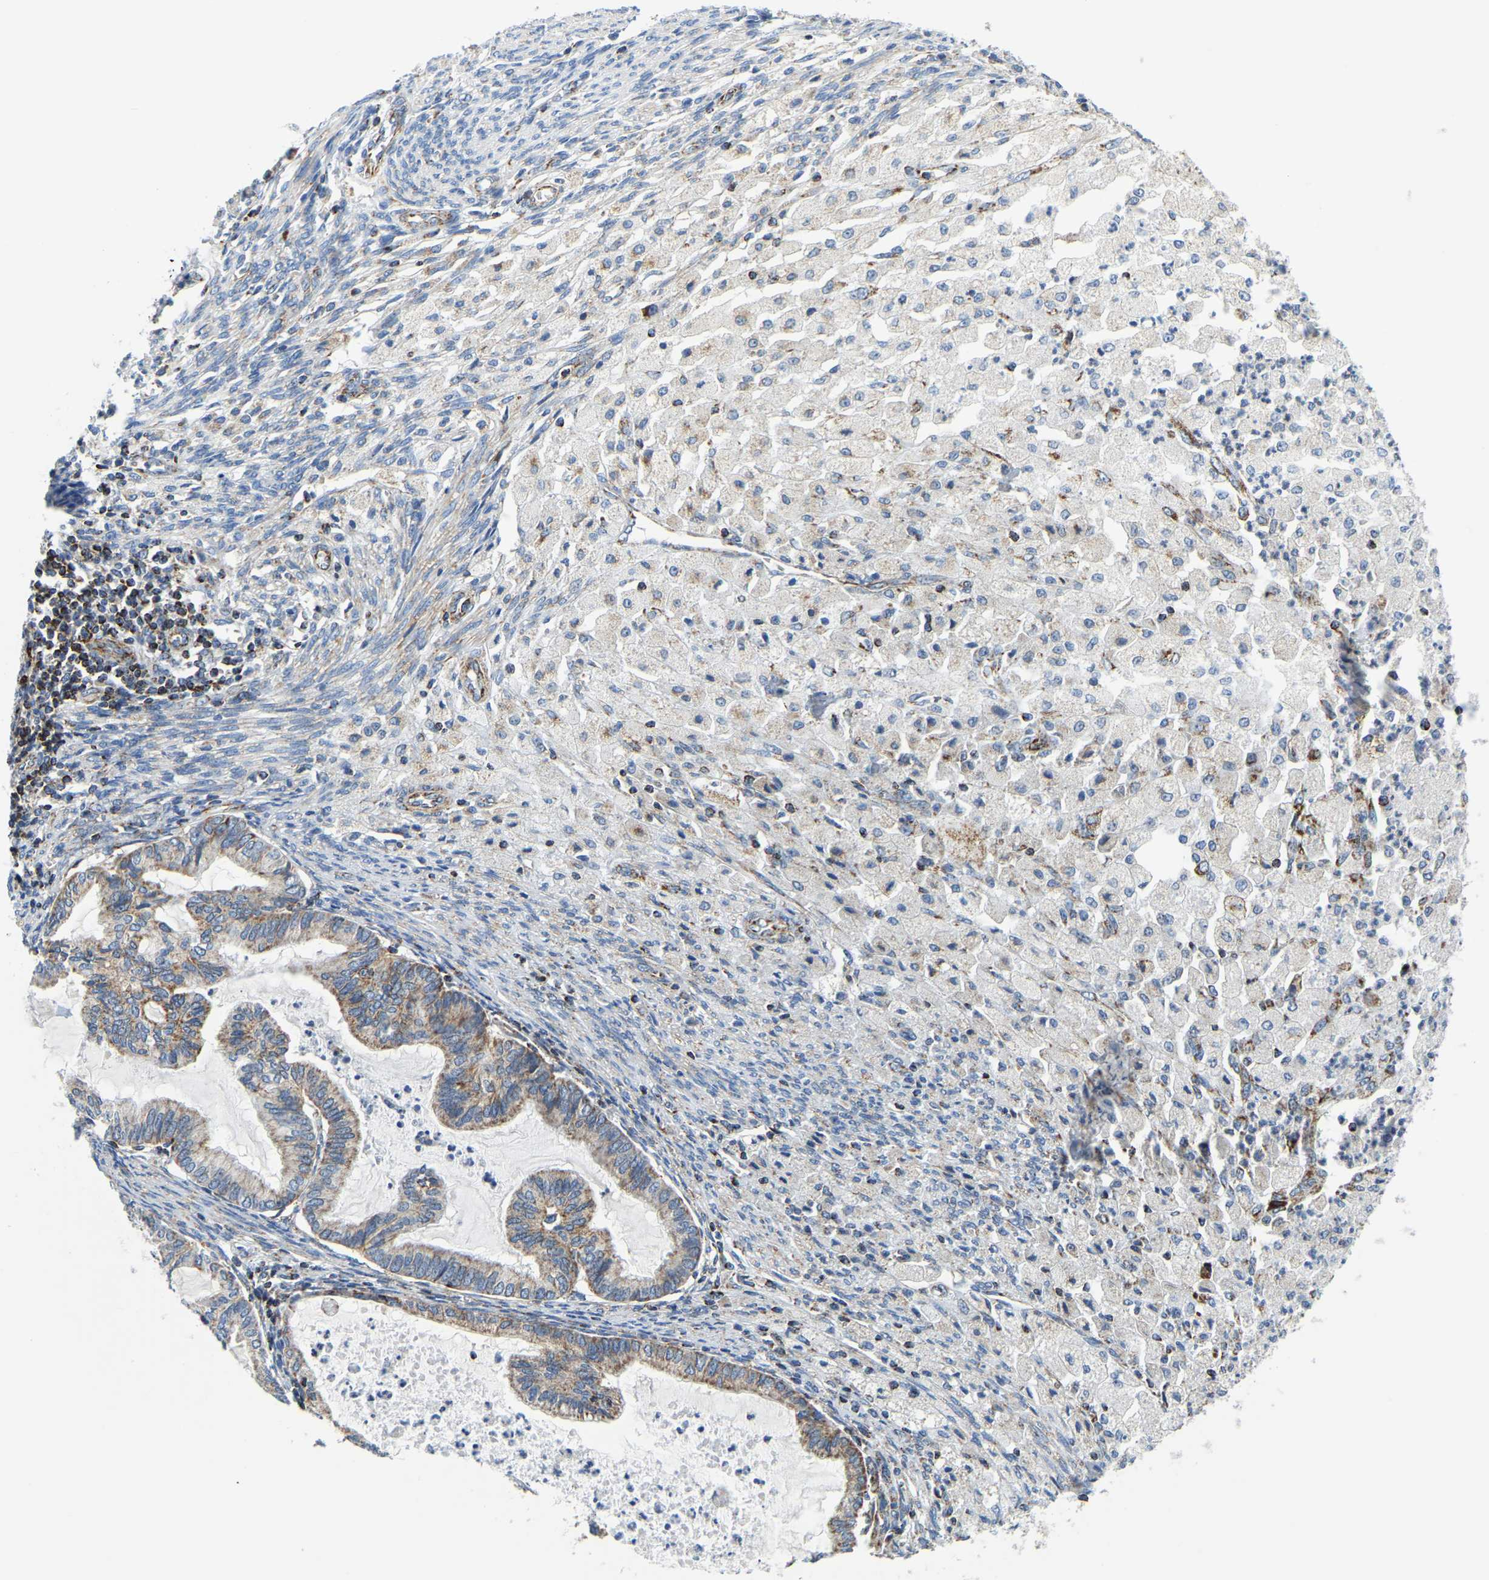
{"staining": {"intensity": "moderate", "quantity": "<25%", "location": "cytoplasmic/membranous"}, "tissue": "cervical cancer", "cell_type": "Tumor cells", "image_type": "cancer", "snomed": [{"axis": "morphology", "description": "Normal tissue, NOS"}, {"axis": "morphology", "description": "Adenocarcinoma, NOS"}, {"axis": "topography", "description": "Cervix"}, {"axis": "topography", "description": "Endometrium"}], "caption": "This is an image of IHC staining of cervical cancer (adenocarcinoma), which shows moderate positivity in the cytoplasmic/membranous of tumor cells.", "gene": "SFXN1", "patient": {"sex": "female", "age": 86}}